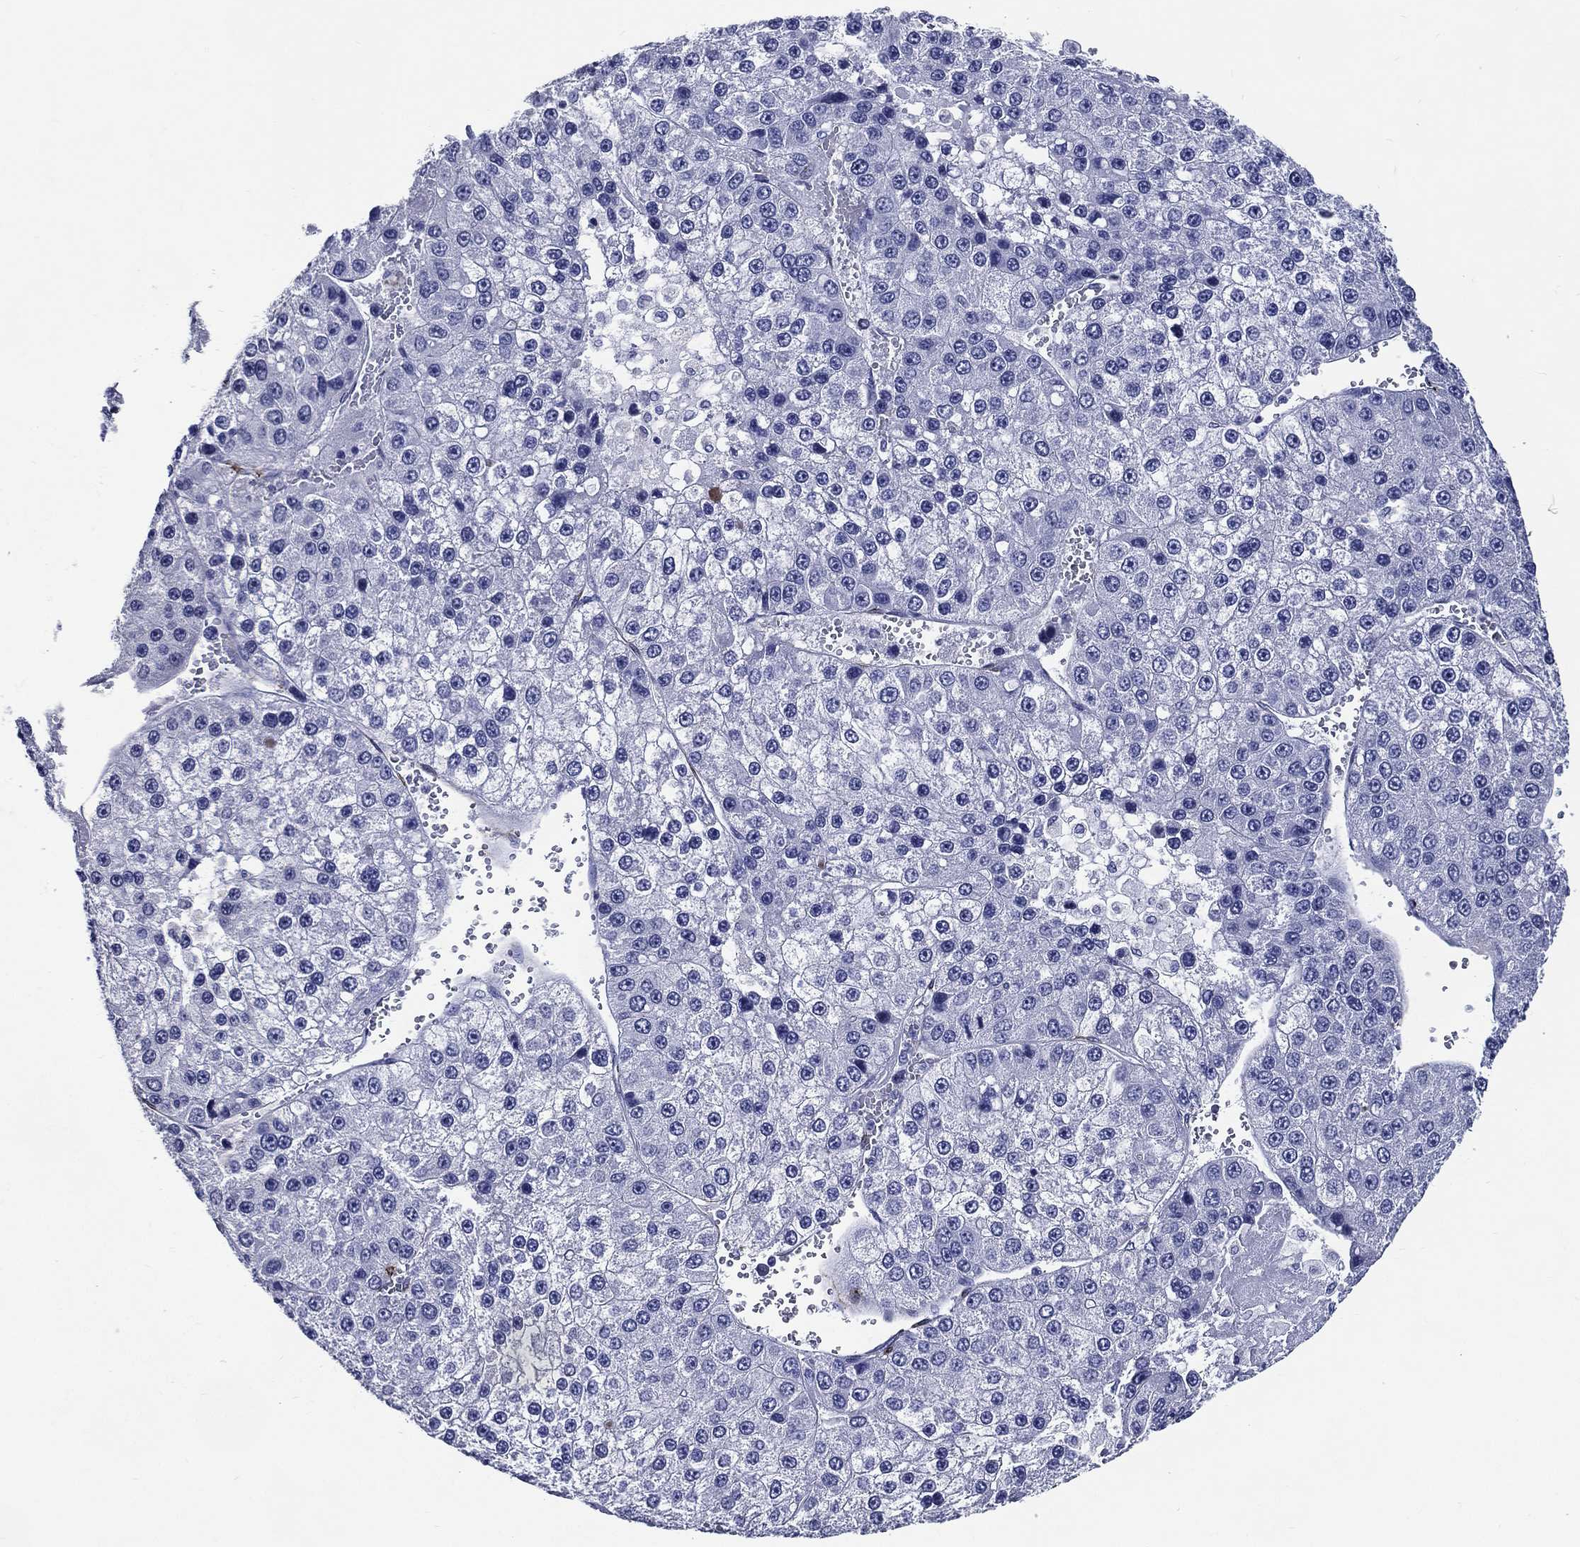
{"staining": {"intensity": "negative", "quantity": "none", "location": "none"}, "tissue": "liver cancer", "cell_type": "Tumor cells", "image_type": "cancer", "snomed": [{"axis": "morphology", "description": "Carcinoma, Hepatocellular, NOS"}, {"axis": "topography", "description": "Liver"}], "caption": "This is an IHC image of liver hepatocellular carcinoma. There is no expression in tumor cells.", "gene": "ACE2", "patient": {"sex": "female", "age": 73}}